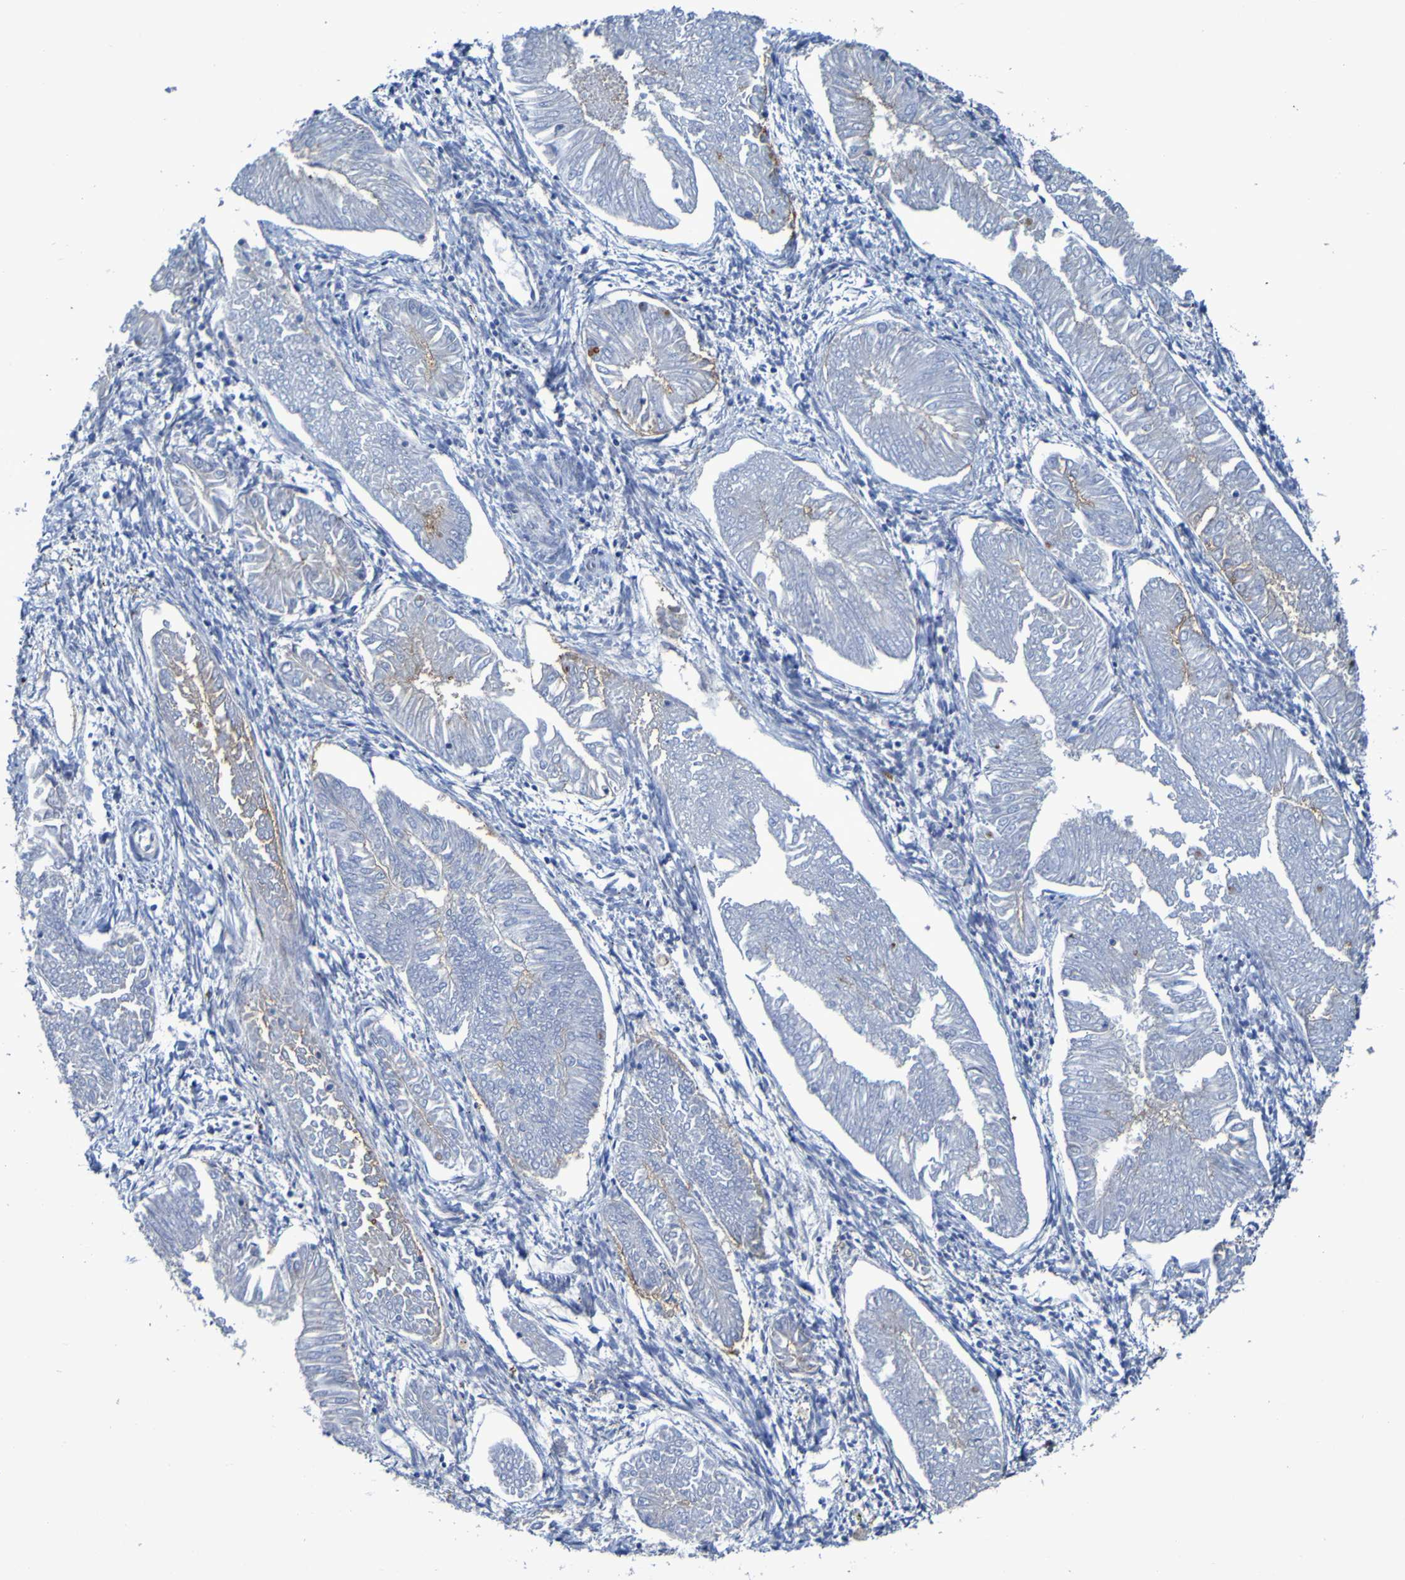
{"staining": {"intensity": "negative", "quantity": "none", "location": "none"}, "tissue": "endometrial cancer", "cell_type": "Tumor cells", "image_type": "cancer", "snomed": [{"axis": "morphology", "description": "Adenocarcinoma, NOS"}, {"axis": "topography", "description": "Endometrium"}], "caption": "This is an immunohistochemistry (IHC) micrograph of endometrial adenocarcinoma. There is no expression in tumor cells.", "gene": "C11orf24", "patient": {"sex": "female", "age": 53}}